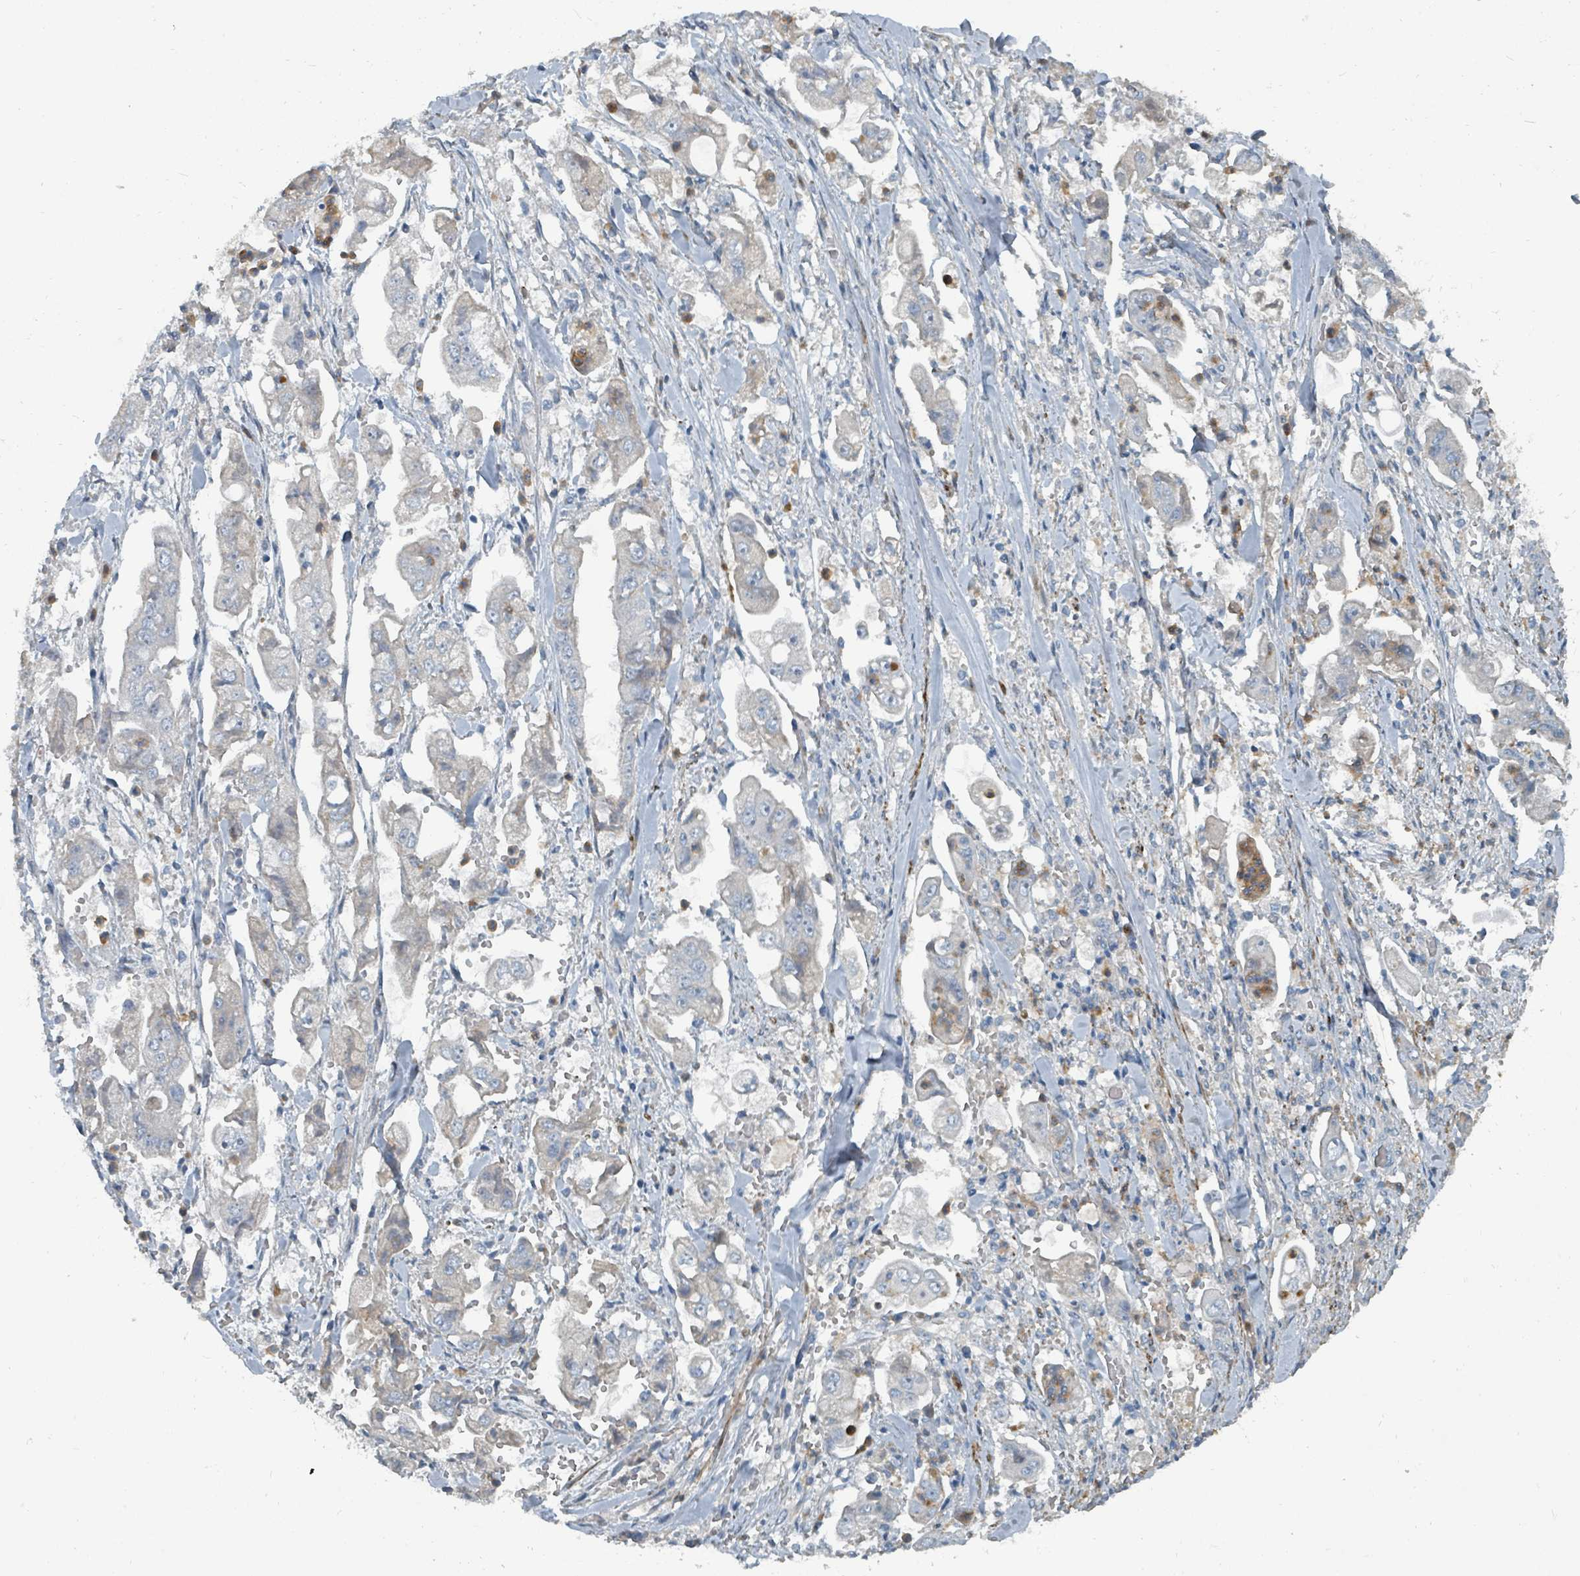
{"staining": {"intensity": "negative", "quantity": "none", "location": "none"}, "tissue": "stomach cancer", "cell_type": "Tumor cells", "image_type": "cancer", "snomed": [{"axis": "morphology", "description": "Adenocarcinoma, NOS"}, {"axis": "topography", "description": "Stomach"}], "caption": "Protein analysis of stomach cancer (adenocarcinoma) shows no significant staining in tumor cells. Nuclei are stained in blue.", "gene": "SLC44A5", "patient": {"sex": "male", "age": 62}}